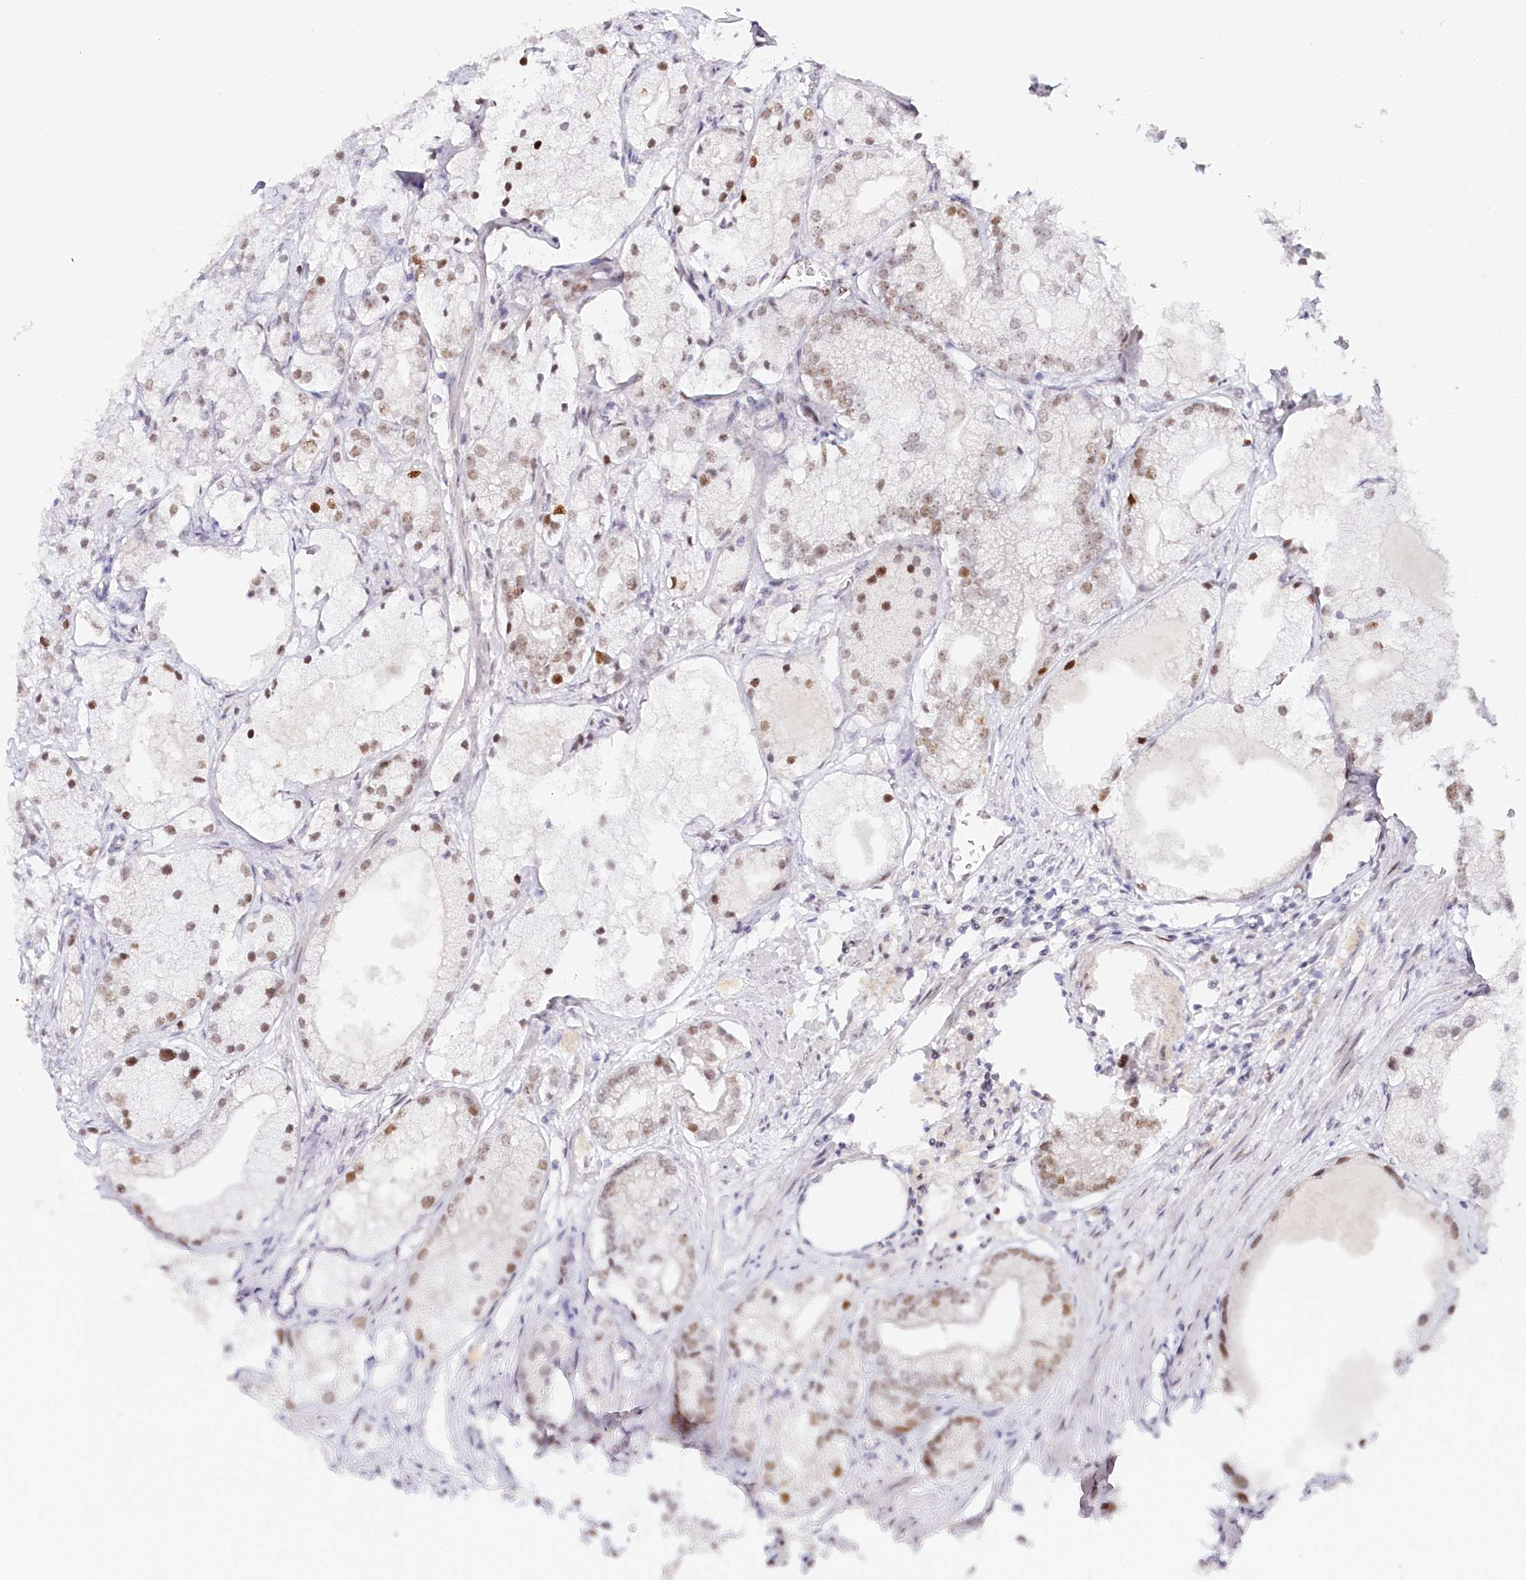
{"staining": {"intensity": "moderate", "quantity": "25%-75%", "location": "nuclear"}, "tissue": "prostate cancer", "cell_type": "Tumor cells", "image_type": "cancer", "snomed": [{"axis": "morphology", "description": "Adenocarcinoma, Low grade"}, {"axis": "topography", "description": "Prostate"}], "caption": "A high-resolution image shows immunohistochemistry staining of prostate cancer (low-grade adenocarcinoma), which reveals moderate nuclear expression in about 25%-75% of tumor cells.", "gene": "TP53", "patient": {"sex": "male", "age": 69}}